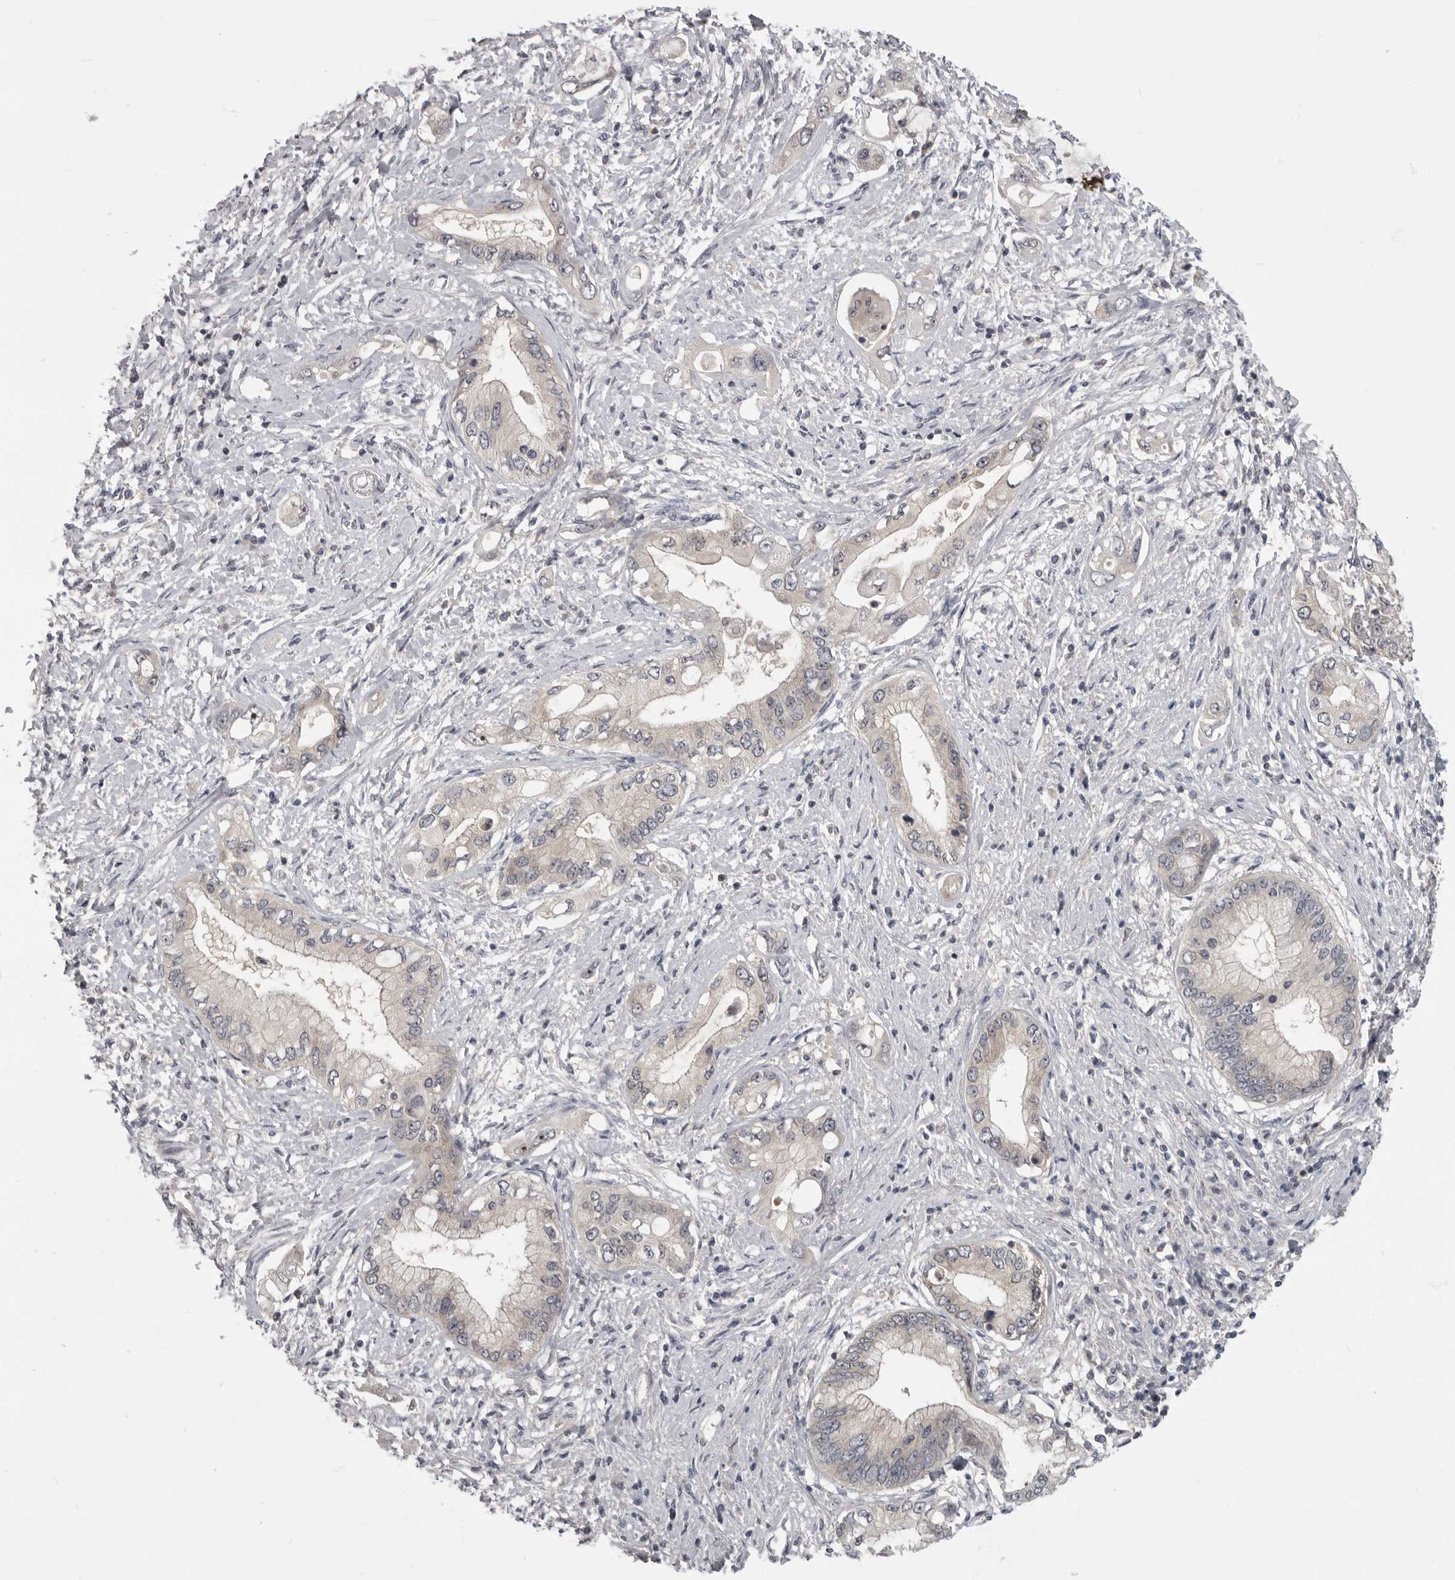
{"staining": {"intensity": "weak", "quantity": "25%-75%", "location": "cytoplasmic/membranous,nuclear"}, "tissue": "pancreatic cancer", "cell_type": "Tumor cells", "image_type": "cancer", "snomed": [{"axis": "morphology", "description": "Inflammation, NOS"}, {"axis": "morphology", "description": "Adenocarcinoma, NOS"}, {"axis": "topography", "description": "Pancreas"}], "caption": "A histopathology image showing weak cytoplasmic/membranous and nuclear staining in approximately 25%-75% of tumor cells in pancreatic cancer, as visualized by brown immunohistochemical staining.", "gene": "MRTO4", "patient": {"sex": "female", "age": 56}}